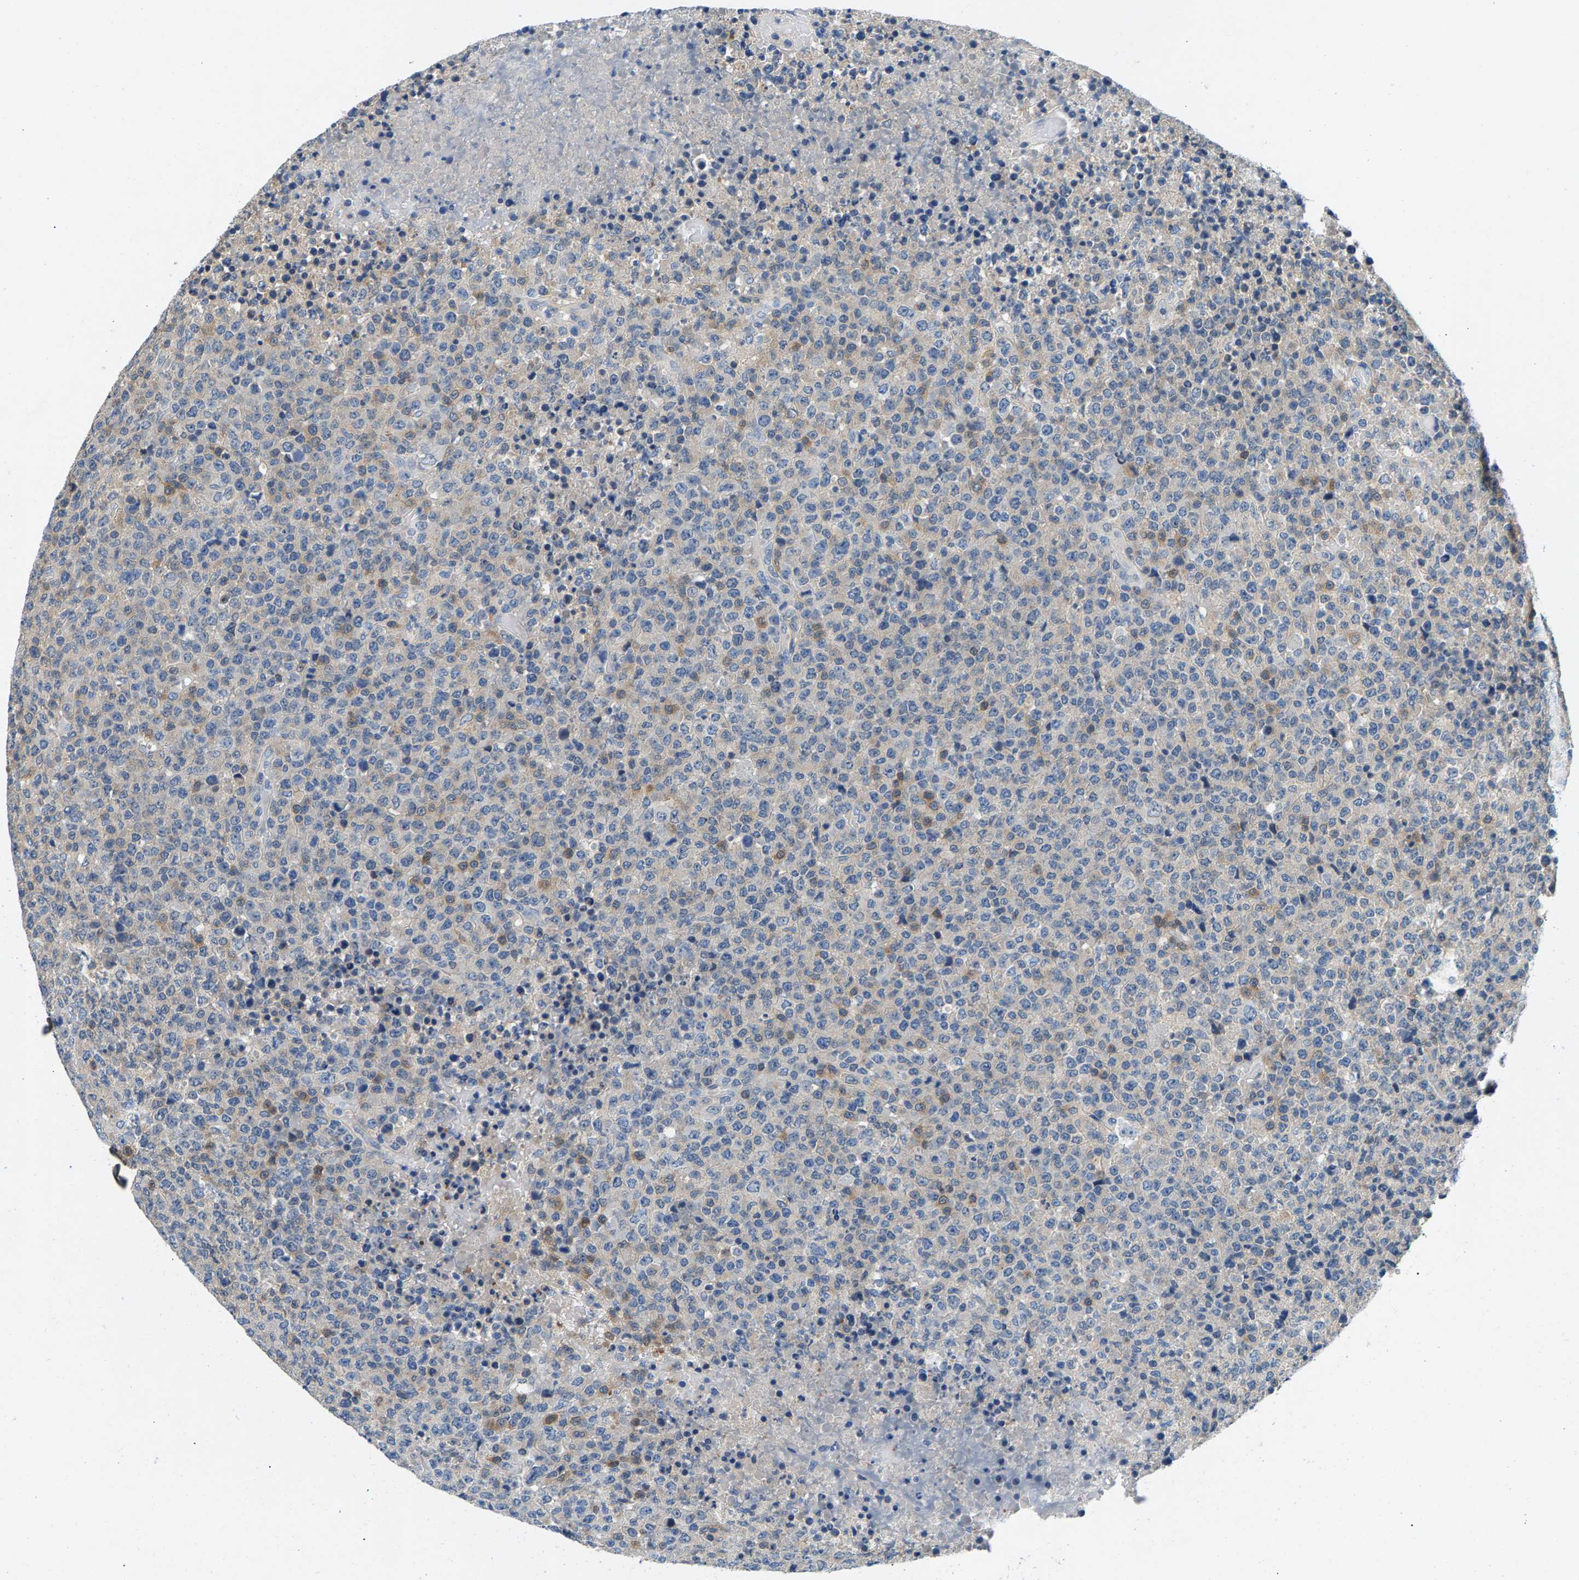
{"staining": {"intensity": "negative", "quantity": "none", "location": "none"}, "tissue": "lymphoma", "cell_type": "Tumor cells", "image_type": "cancer", "snomed": [{"axis": "morphology", "description": "Malignant lymphoma, non-Hodgkin's type, High grade"}, {"axis": "topography", "description": "Lymph node"}], "caption": "IHC image of neoplastic tissue: lymphoma stained with DAB (3,3'-diaminobenzidine) demonstrates no significant protein staining in tumor cells.", "gene": "NT5C", "patient": {"sex": "male", "age": 13}}